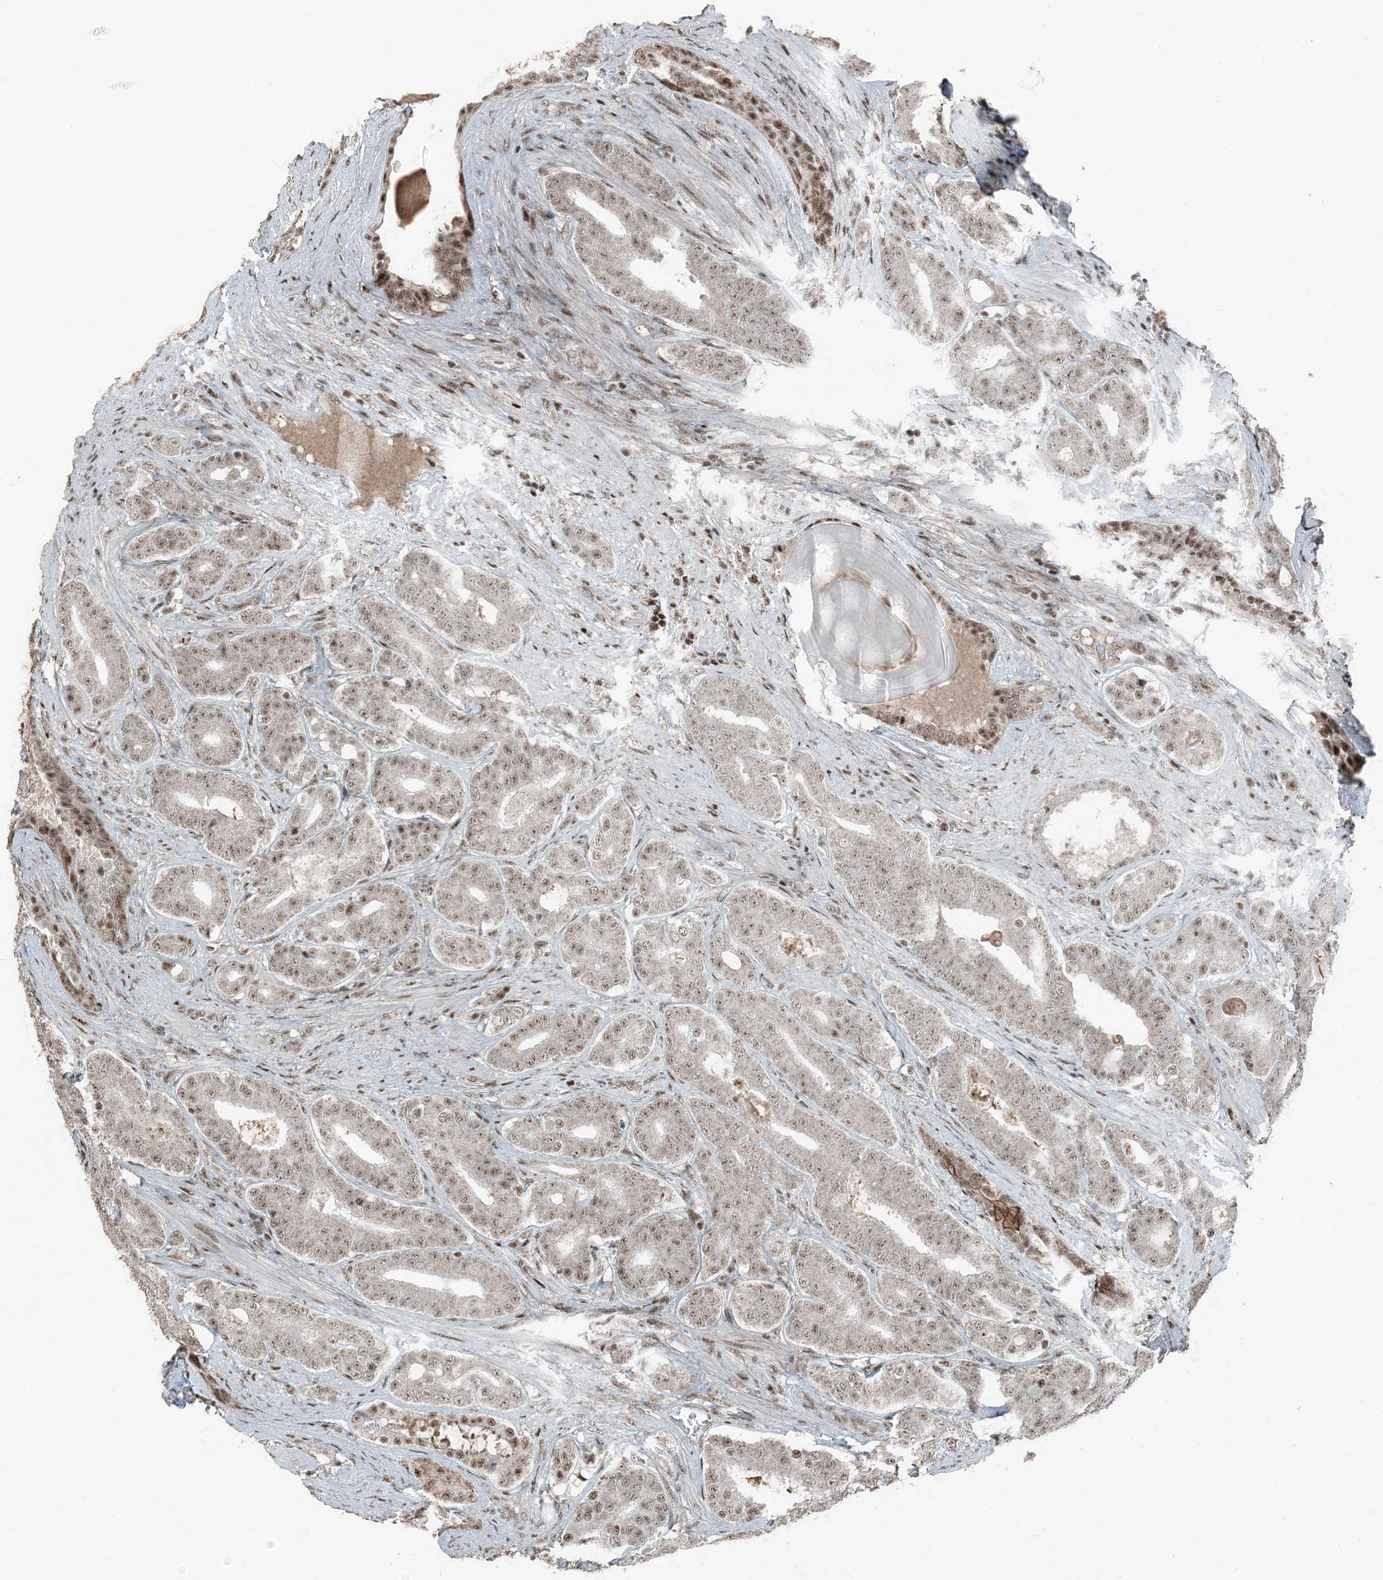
{"staining": {"intensity": "moderate", "quantity": ">75%", "location": "nuclear"}, "tissue": "prostate cancer", "cell_type": "Tumor cells", "image_type": "cancer", "snomed": [{"axis": "morphology", "description": "Adenocarcinoma, High grade"}, {"axis": "topography", "description": "Prostate"}], "caption": "DAB immunohistochemical staining of prostate high-grade adenocarcinoma exhibits moderate nuclear protein positivity in approximately >75% of tumor cells. The staining was performed using DAB (3,3'-diaminobenzidine), with brown indicating positive protein expression. Nuclei are stained blue with hematoxylin.", "gene": "TADA2B", "patient": {"sex": "male", "age": 60}}